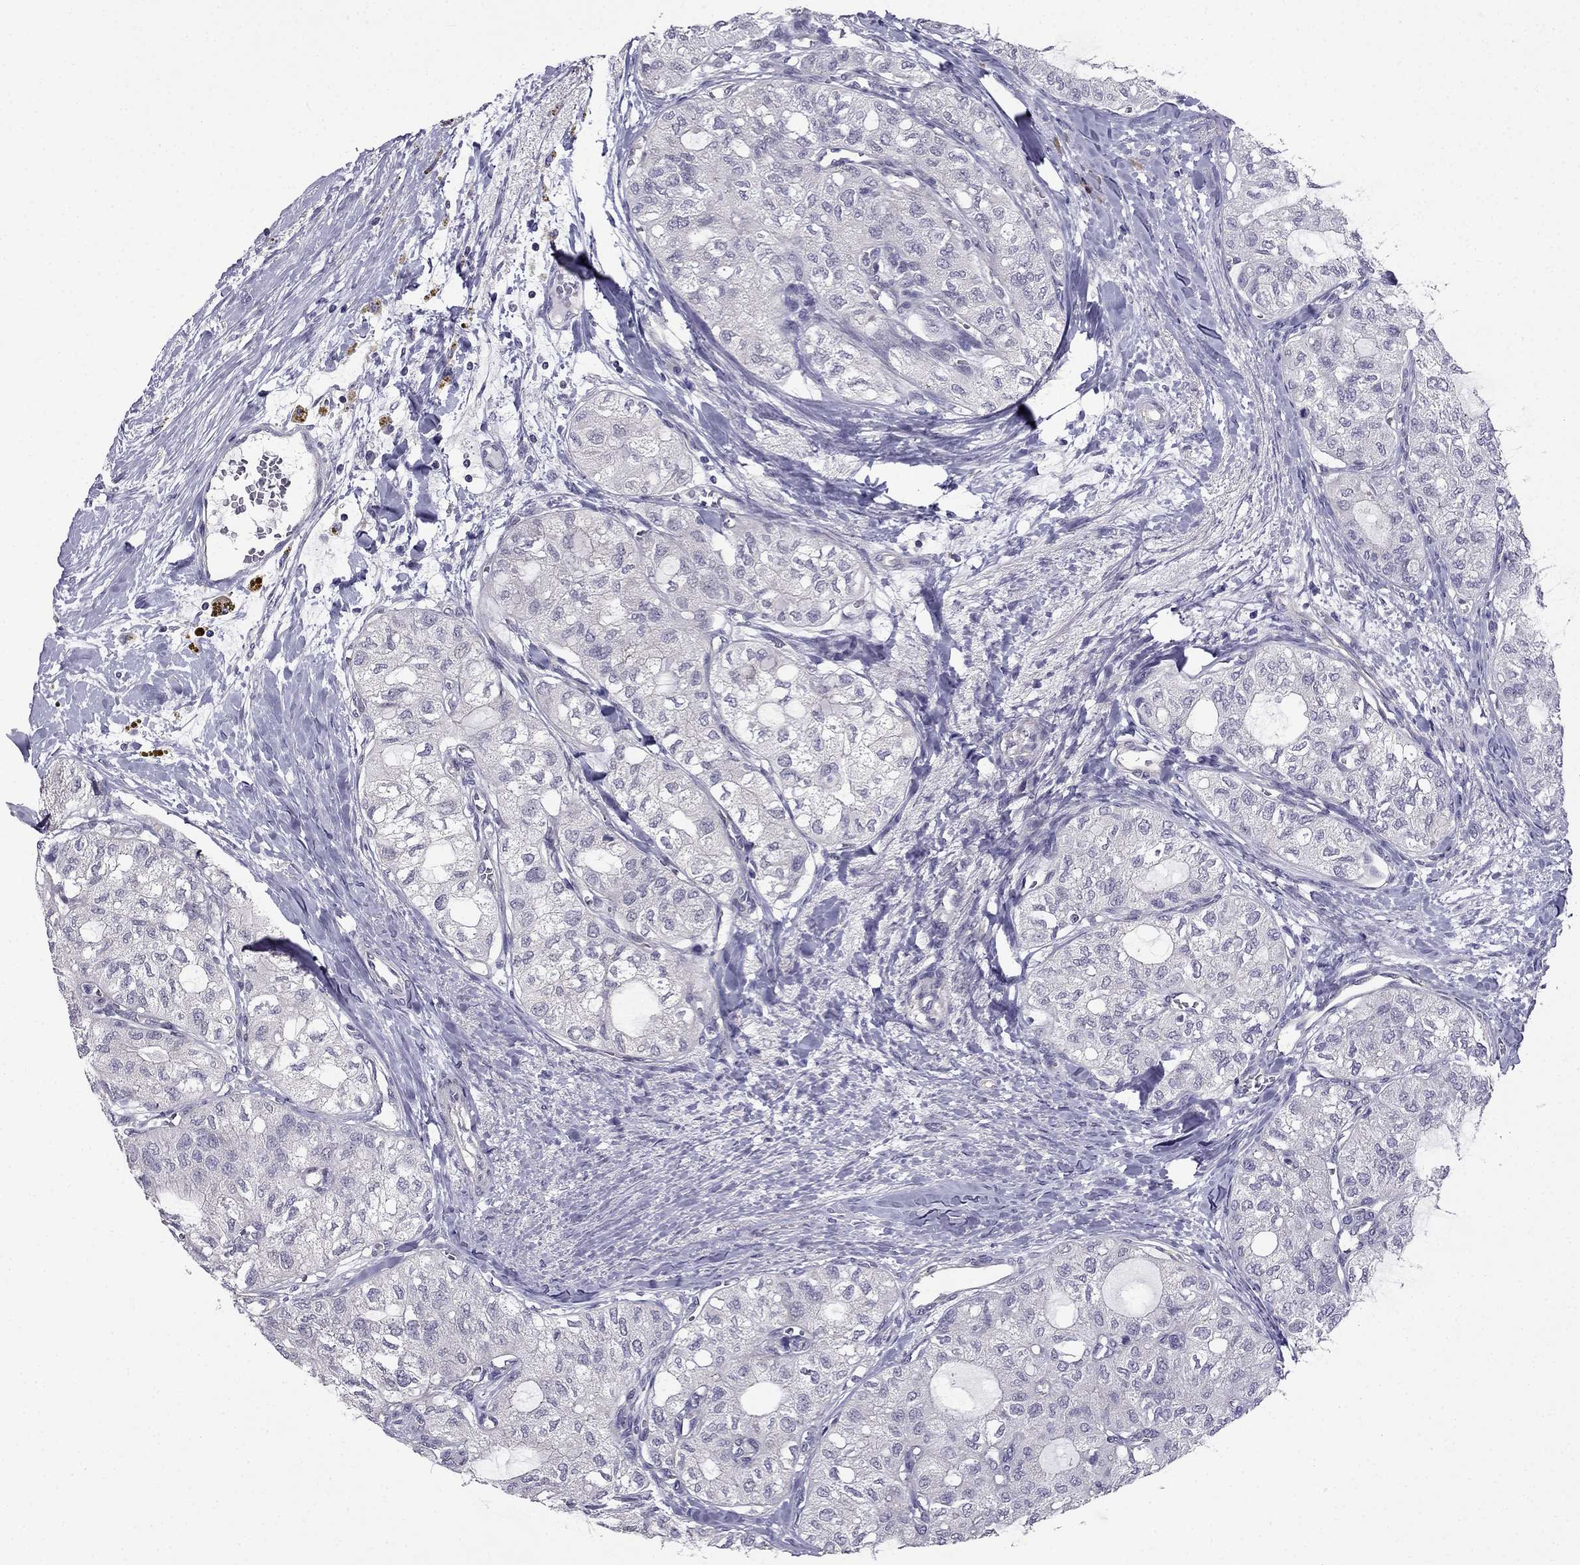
{"staining": {"intensity": "negative", "quantity": "none", "location": "none"}, "tissue": "thyroid cancer", "cell_type": "Tumor cells", "image_type": "cancer", "snomed": [{"axis": "morphology", "description": "Follicular adenoma carcinoma, NOS"}, {"axis": "topography", "description": "Thyroid gland"}], "caption": "Tumor cells show no significant protein positivity in thyroid cancer (follicular adenoma carcinoma).", "gene": "HSFX1", "patient": {"sex": "male", "age": 75}}